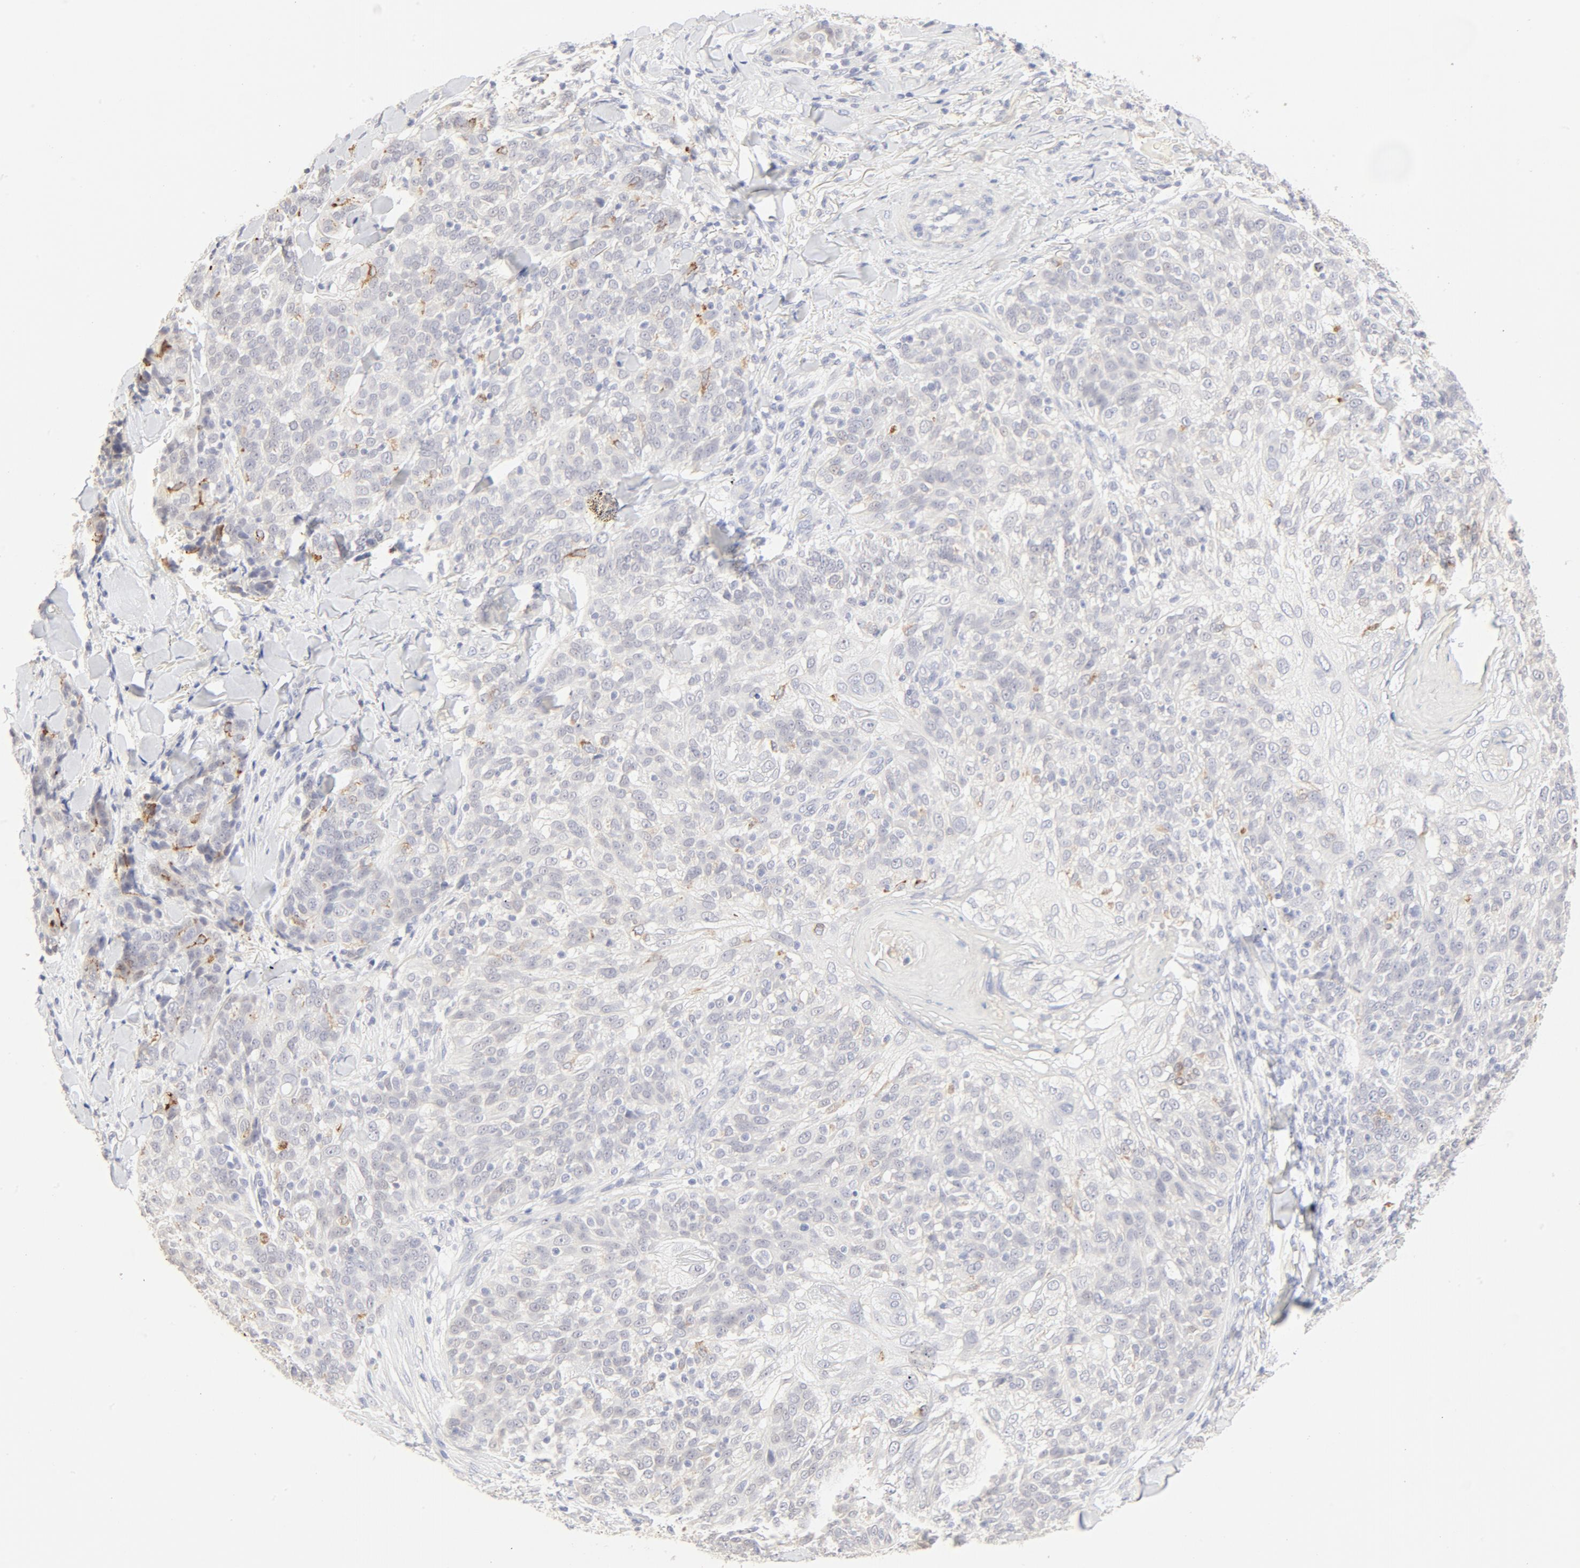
{"staining": {"intensity": "negative", "quantity": "none", "location": "none"}, "tissue": "skin cancer", "cell_type": "Tumor cells", "image_type": "cancer", "snomed": [{"axis": "morphology", "description": "Normal tissue, NOS"}, {"axis": "morphology", "description": "Squamous cell carcinoma, NOS"}, {"axis": "topography", "description": "Skin"}], "caption": "This is a histopathology image of immunohistochemistry staining of squamous cell carcinoma (skin), which shows no positivity in tumor cells.", "gene": "FCGBP", "patient": {"sex": "female", "age": 83}}